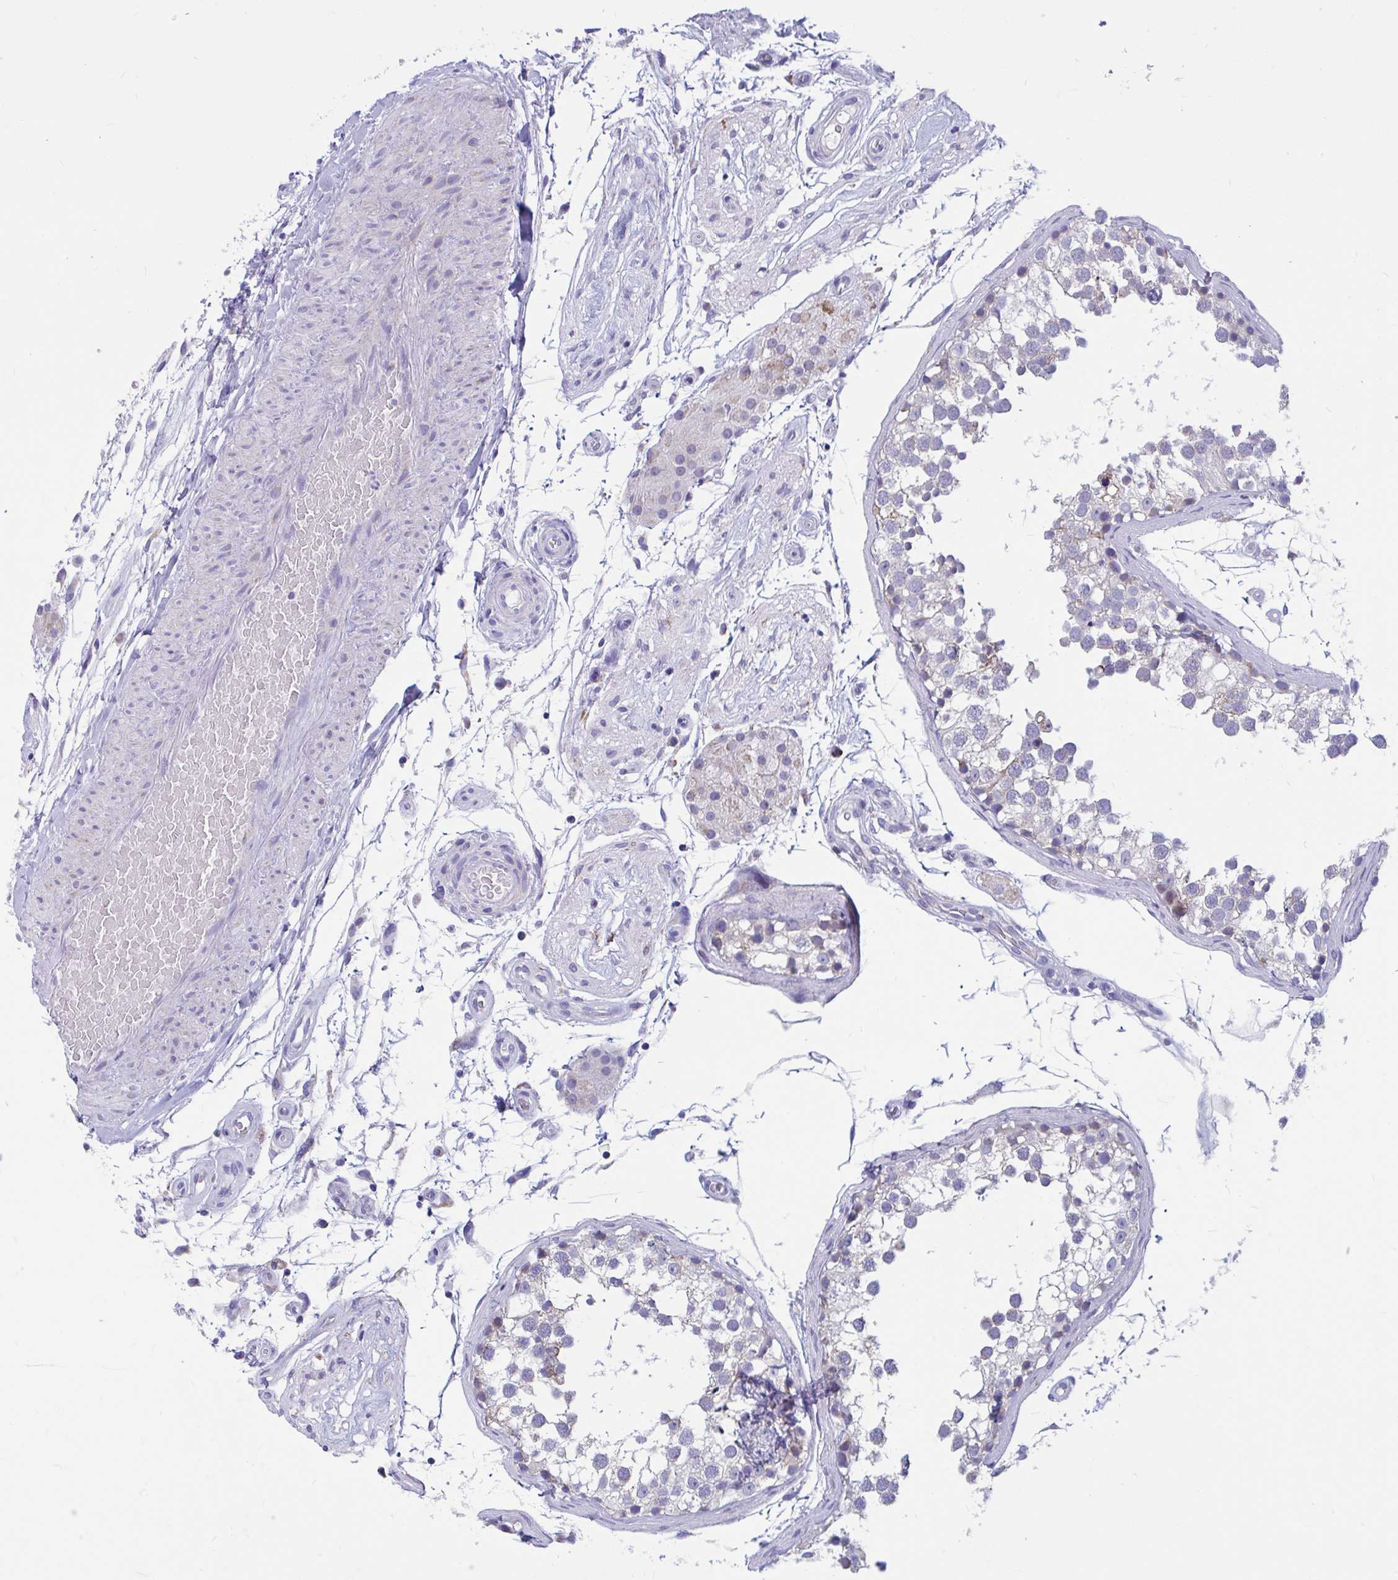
{"staining": {"intensity": "moderate", "quantity": "<25%", "location": "cytoplasmic/membranous"}, "tissue": "testis", "cell_type": "Cells in seminiferous ducts", "image_type": "normal", "snomed": [{"axis": "morphology", "description": "Normal tissue, NOS"}, {"axis": "morphology", "description": "Seminoma, NOS"}, {"axis": "topography", "description": "Testis"}], "caption": "Testis stained with DAB immunohistochemistry (IHC) demonstrates low levels of moderate cytoplasmic/membranous staining in about <25% of cells in seminiferous ducts.", "gene": "OR13A1", "patient": {"sex": "male", "age": 65}}